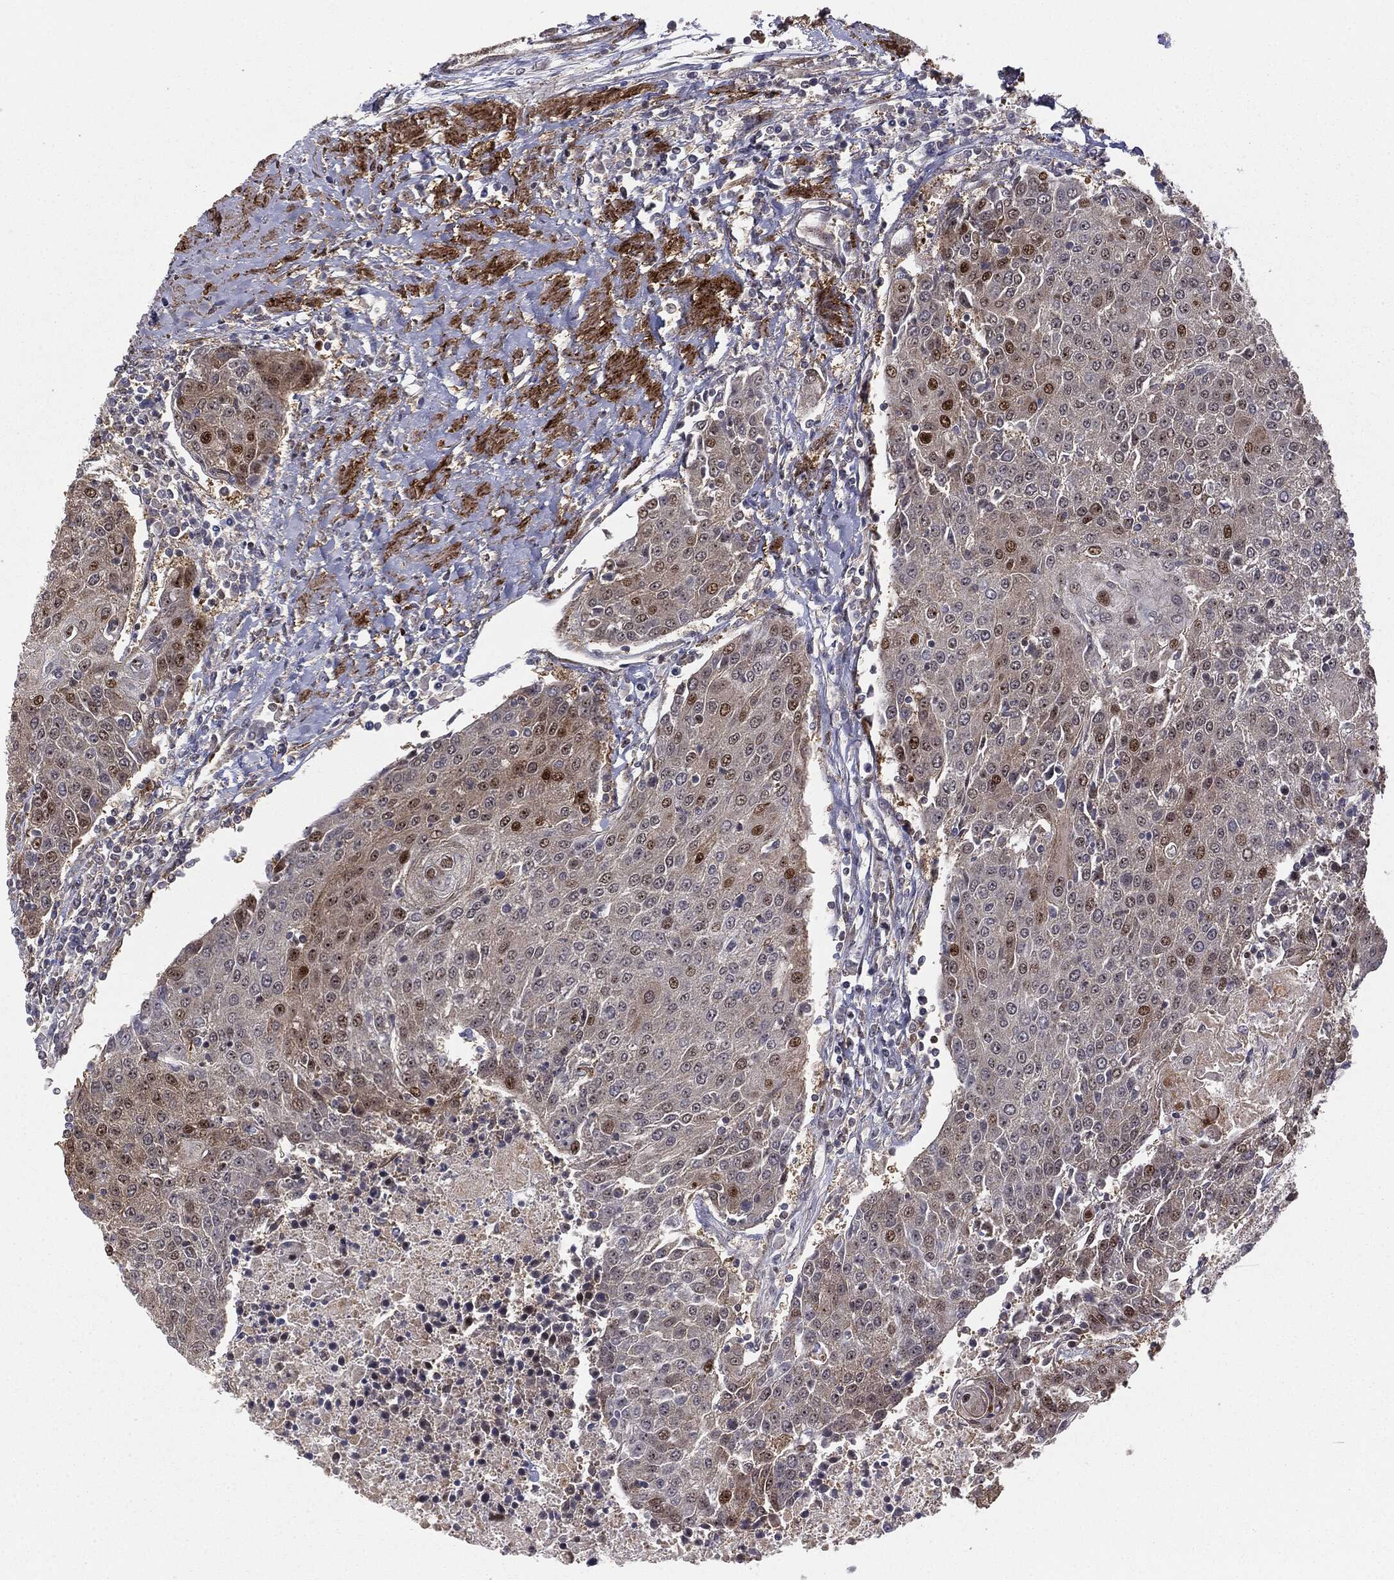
{"staining": {"intensity": "weak", "quantity": "<25%", "location": "cytoplasmic/membranous,nuclear"}, "tissue": "urothelial cancer", "cell_type": "Tumor cells", "image_type": "cancer", "snomed": [{"axis": "morphology", "description": "Urothelial carcinoma, High grade"}, {"axis": "topography", "description": "Urinary bladder"}], "caption": "The photomicrograph demonstrates no staining of tumor cells in urothelial cancer.", "gene": "PTEN", "patient": {"sex": "female", "age": 85}}